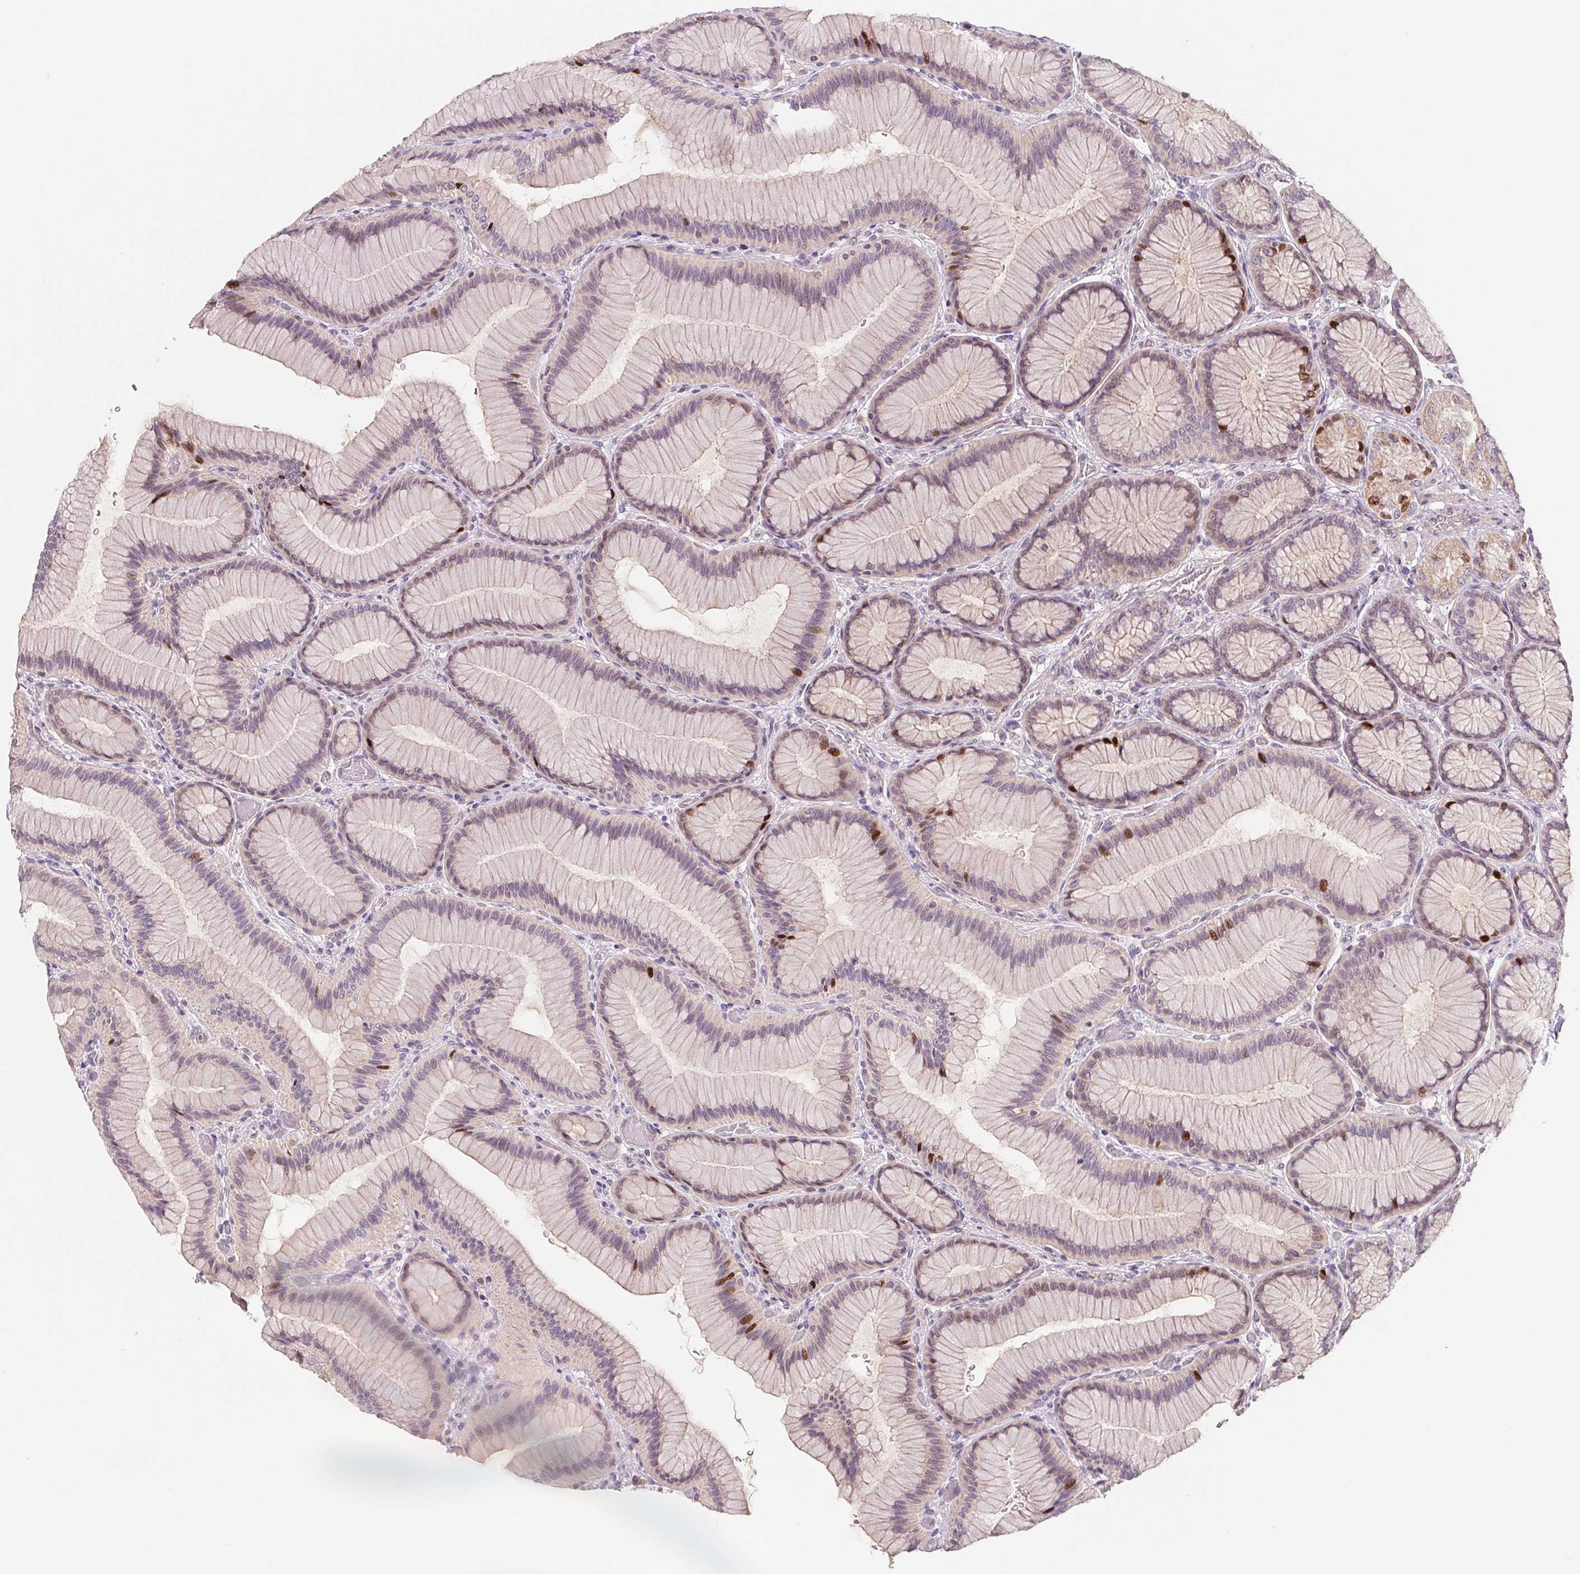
{"staining": {"intensity": "strong", "quantity": "25%-75%", "location": "nuclear"}, "tissue": "stomach", "cell_type": "Glandular cells", "image_type": "normal", "snomed": [{"axis": "morphology", "description": "Normal tissue, NOS"}, {"axis": "morphology", "description": "Adenocarcinoma, NOS"}, {"axis": "morphology", "description": "Adenocarcinoma, High grade"}, {"axis": "topography", "description": "Stomach, upper"}, {"axis": "topography", "description": "Stomach"}], "caption": "Strong nuclear positivity for a protein is seen in about 25%-75% of glandular cells of normal stomach using IHC.", "gene": "AQP8", "patient": {"sex": "female", "age": 65}}